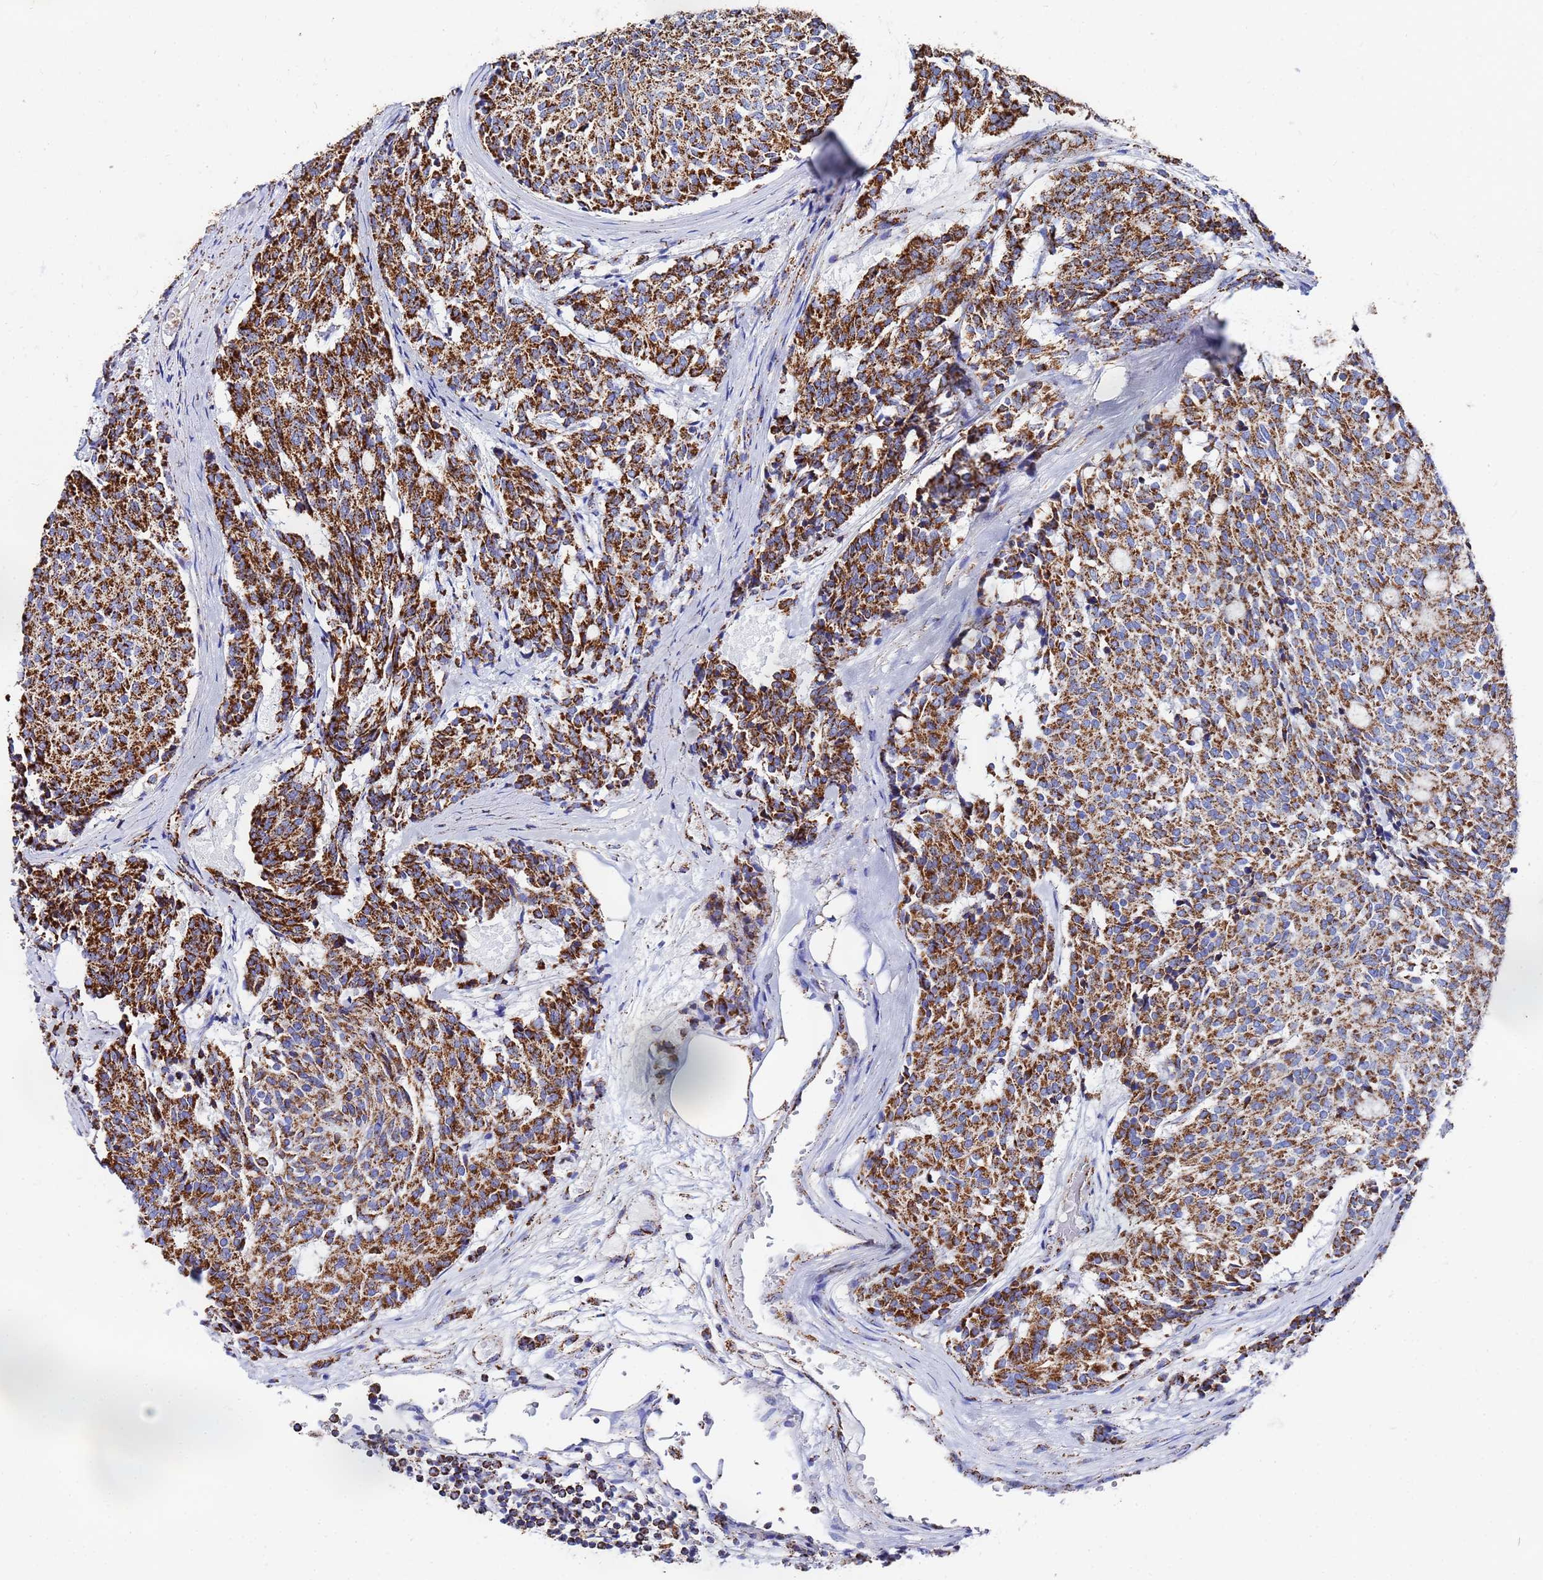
{"staining": {"intensity": "strong", "quantity": ">75%", "location": "cytoplasmic/membranous"}, "tissue": "carcinoid", "cell_type": "Tumor cells", "image_type": "cancer", "snomed": [{"axis": "morphology", "description": "Carcinoid, malignant, NOS"}, {"axis": "topography", "description": "Pancreas"}], "caption": "Tumor cells show high levels of strong cytoplasmic/membranous staining in approximately >75% of cells in carcinoid.", "gene": "GLUD1", "patient": {"sex": "female", "age": 54}}